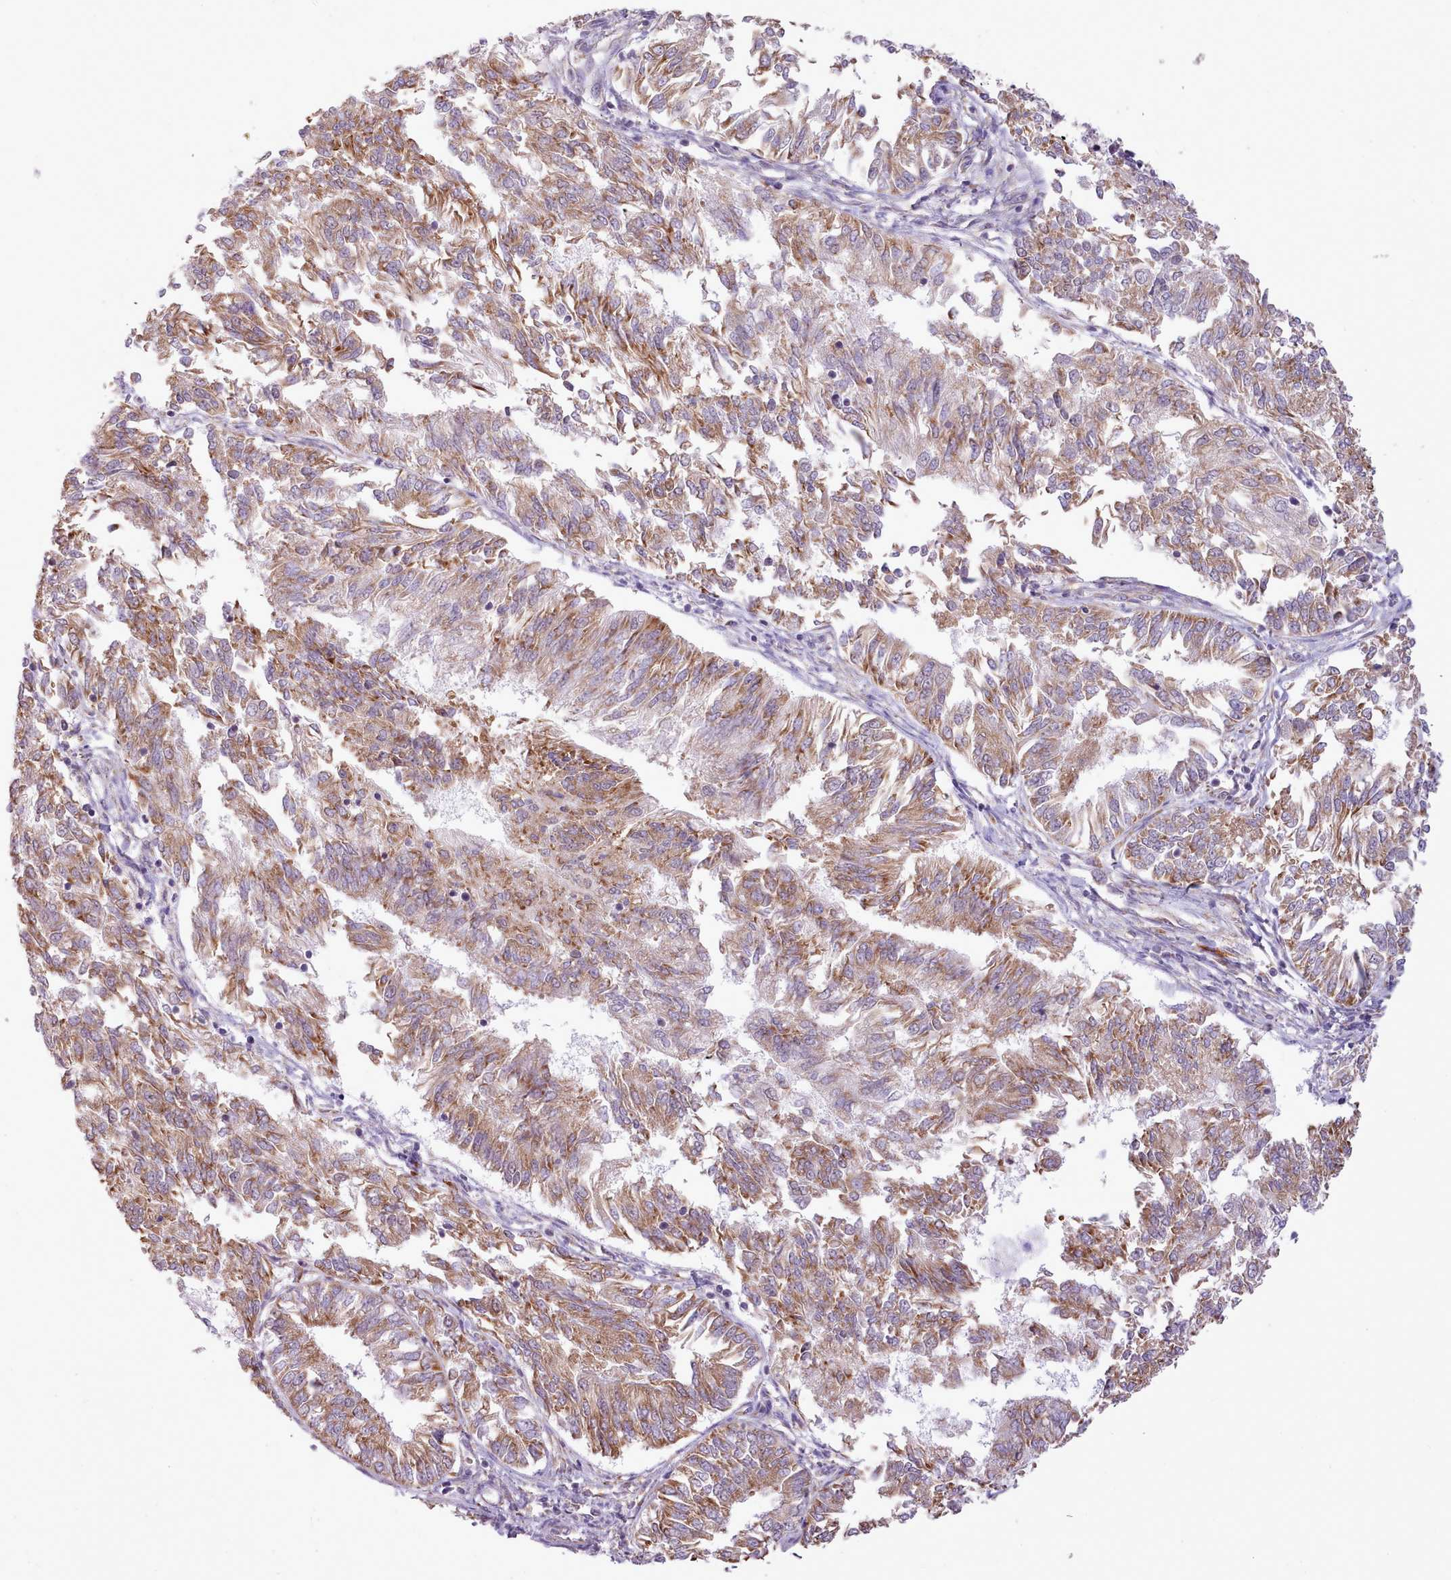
{"staining": {"intensity": "moderate", "quantity": ">75%", "location": "cytoplasmic/membranous"}, "tissue": "endometrial cancer", "cell_type": "Tumor cells", "image_type": "cancer", "snomed": [{"axis": "morphology", "description": "Adenocarcinoma, NOS"}, {"axis": "topography", "description": "Endometrium"}], "caption": "Brown immunohistochemical staining in human endometrial cancer (adenocarcinoma) demonstrates moderate cytoplasmic/membranous staining in approximately >75% of tumor cells.", "gene": "SEC61B", "patient": {"sex": "female", "age": 58}}